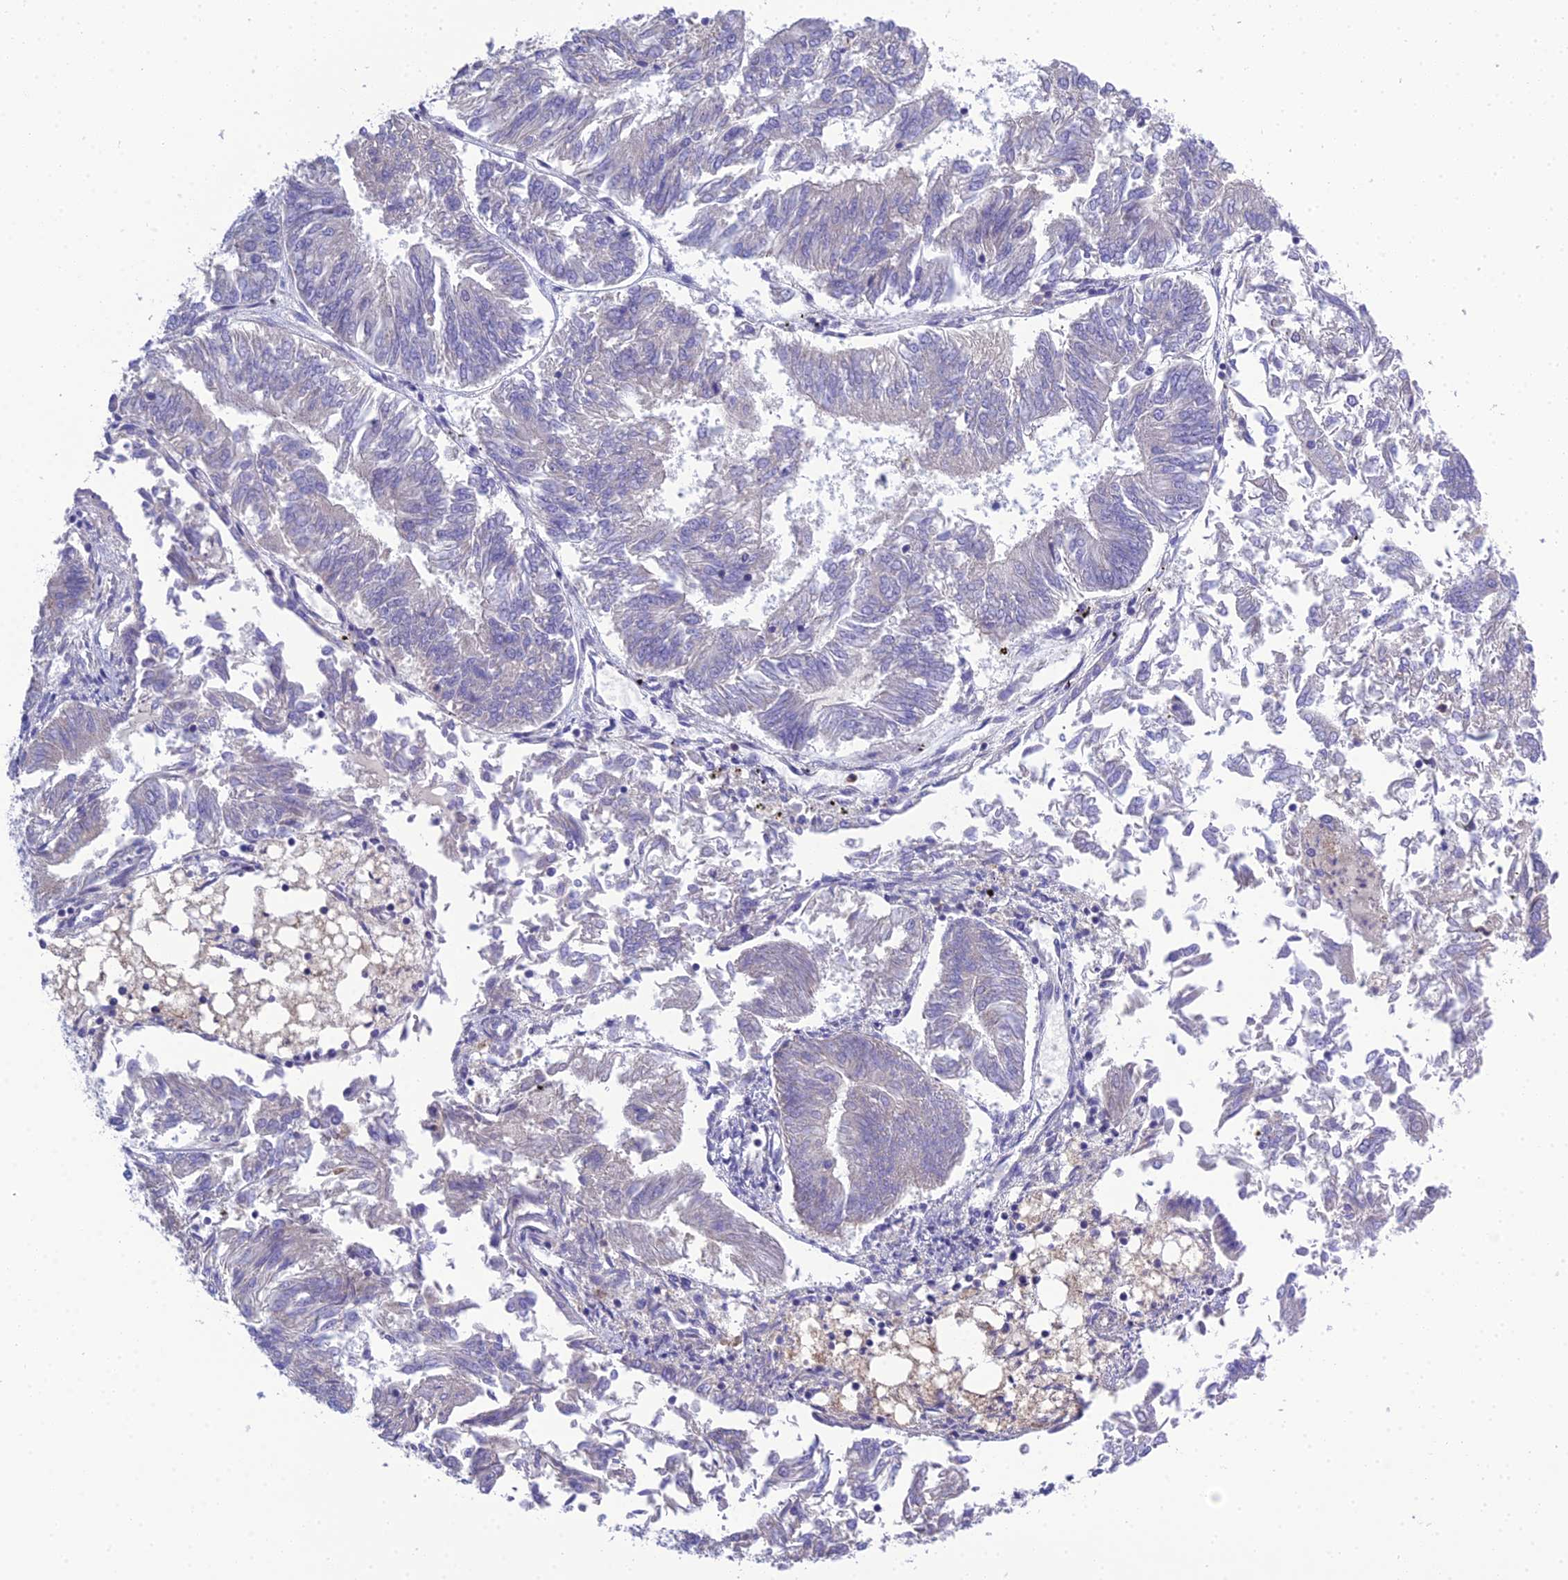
{"staining": {"intensity": "negative", "quantity": "none", "location": "none"}, "tissue": "endometrial cancer", "cell_type": "Tumor cells", "image_type": "cancer", "snomed": [{"axis": "morphology", "description": "Adenocarcinoma, NOS"}, {"axis": "topography", "description": "Endometrium"}], "caption": "There is no significant staining in tumor cells of endometrial cancer.", "gene": "KIAA0408", "patient": {"sex": "female", "age": 58}}